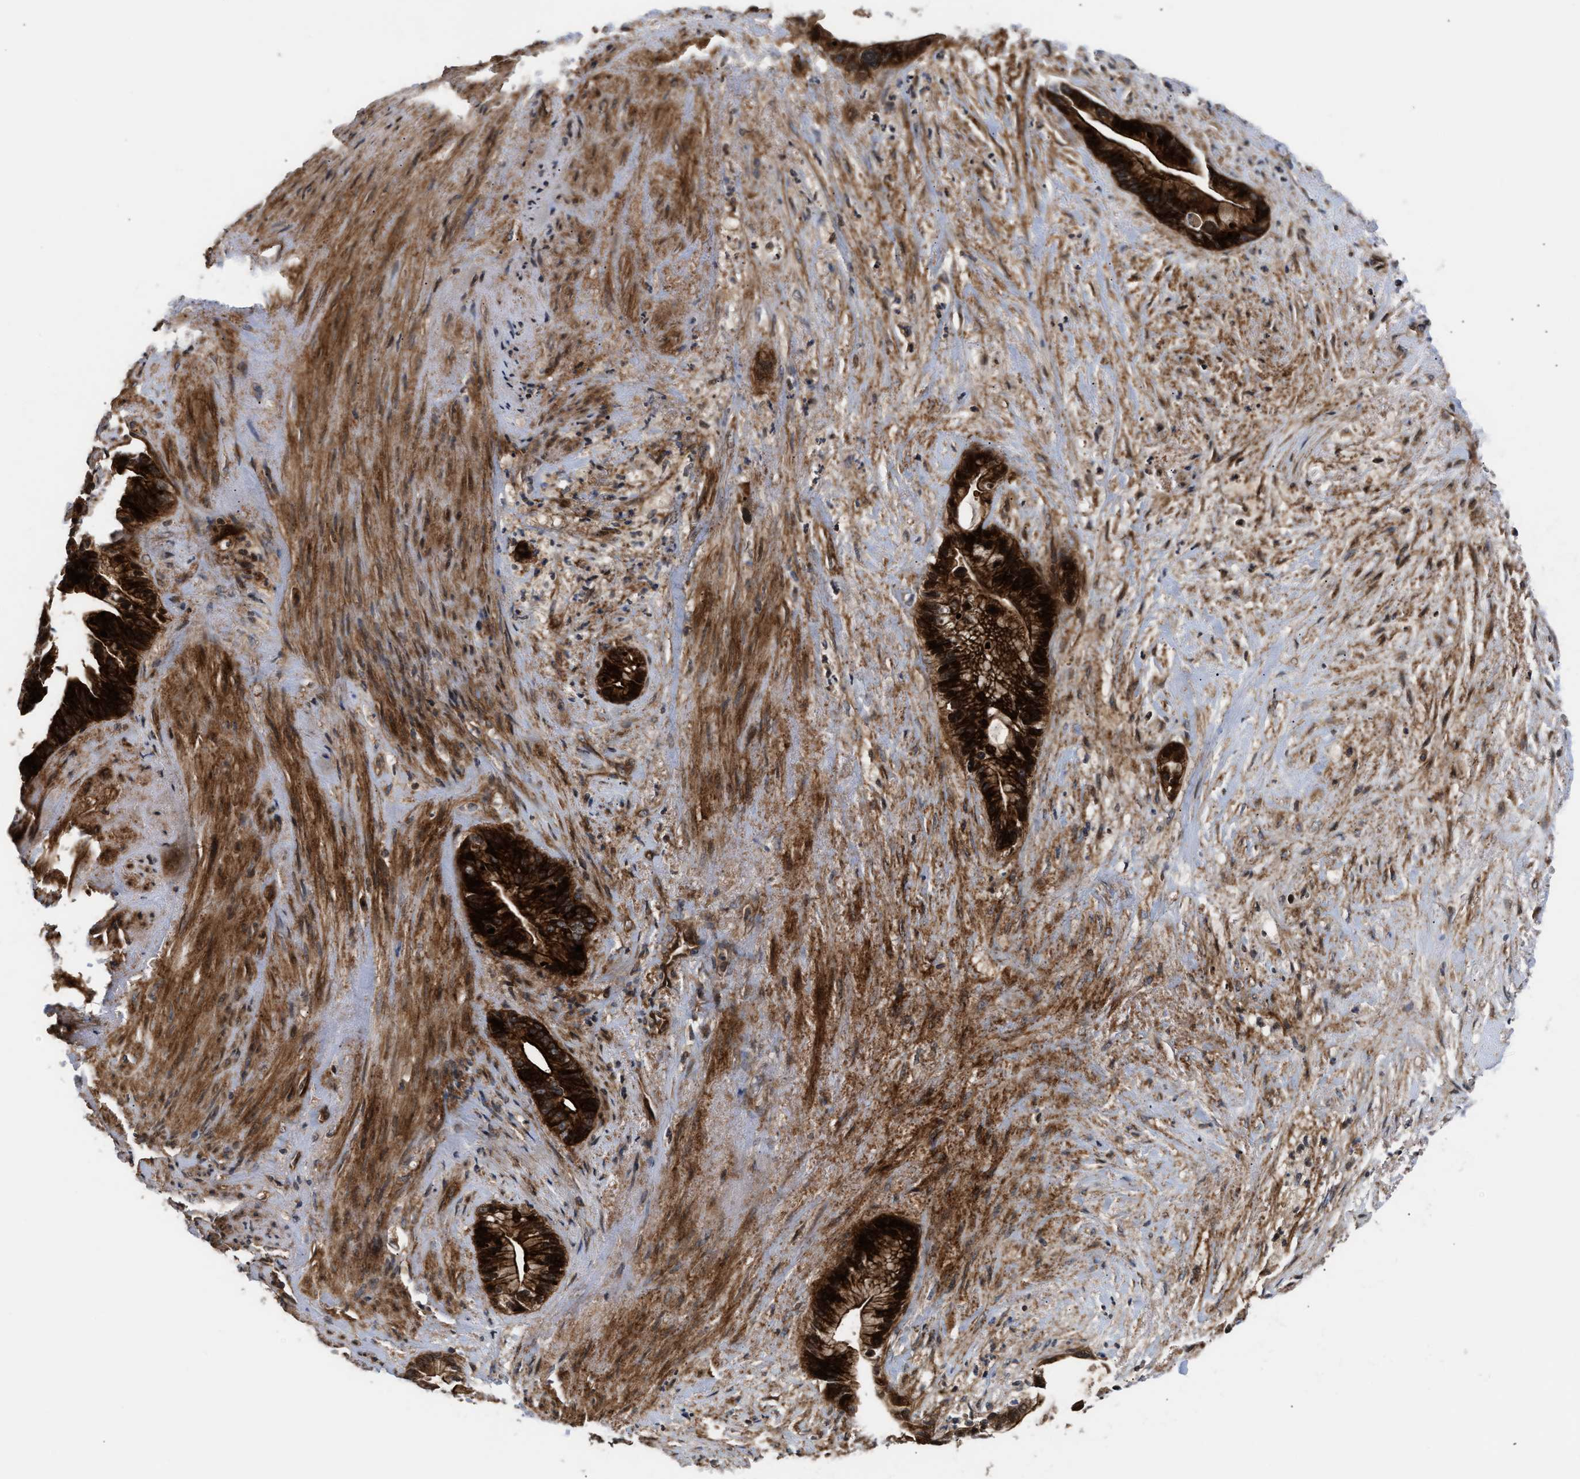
{"staining": {"intensity": "strong", "quantity": ">75%", "location": "cytoplasmic/membranous"}, "tissue": "liver cancer", "cell_type": "Tumor cells", "image_type": "cancer", "snomed": [{"axis": "morphology", "description": "Cholangiocarcinoma"}, {"axis": "topography", "description": "Liver"}], "caption": "Cholangiocarcinoma (liver) stained with a brown dye displays strong cytoplasmic/membranous positive positivity in approximately >75% of tumor cells.", "gene": "STAU1", "patient": {"sex": "female", "age": 55}}